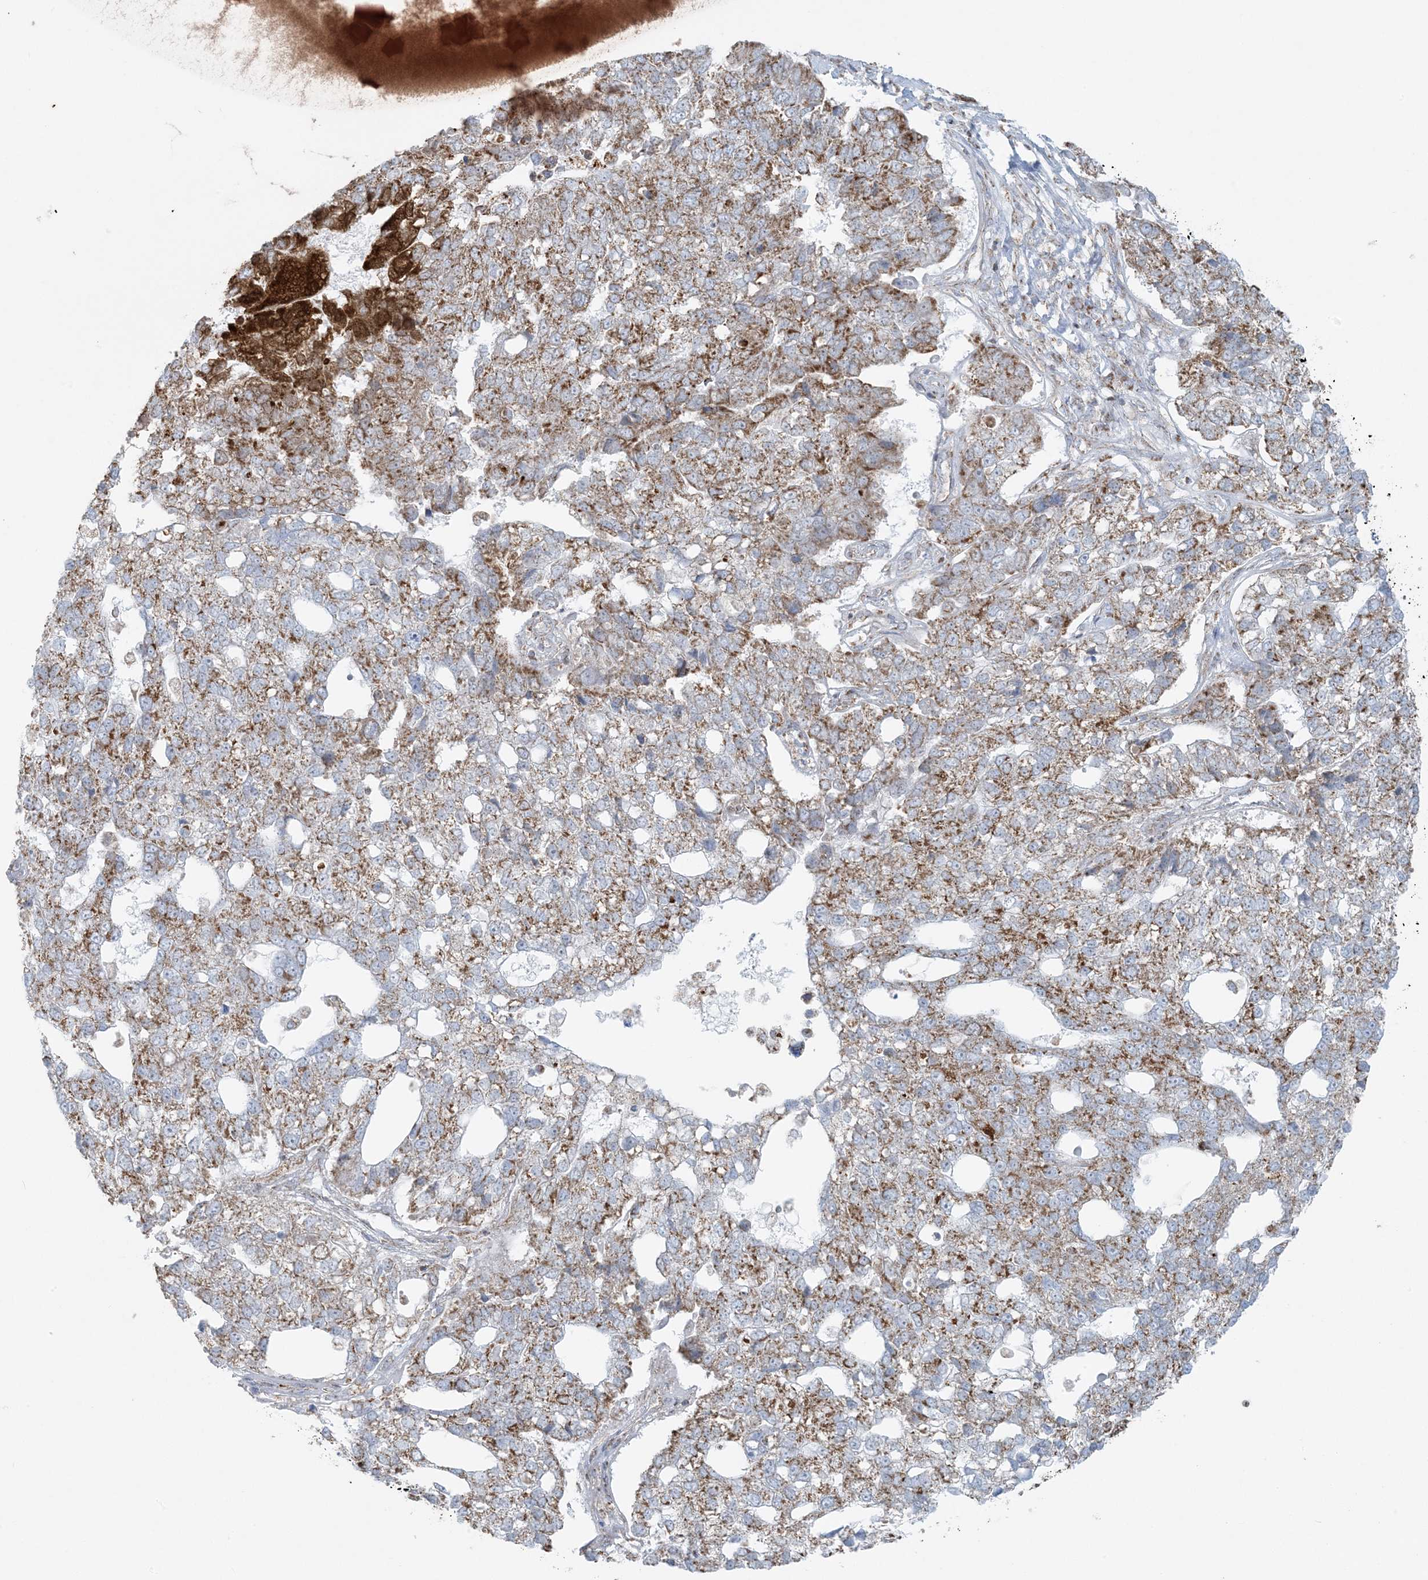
{"staining": {"intensity": "moderate", "quantity": ">75%", "location": "cytoplasmic/membranous"}, "tissue": "pancreatic cancer", "cell_type": "Tumor cells", "image_type": "cancer", "snomed": [{"axis": "morphology", "description": "Adenocarcinoma, NOS"}, {"axis": "topography", "description": "Pancreas"}], "caption": "Pancreatic cancer stained with DAB immunohistochemistry (IHC) displays medium levels of moderate cytoplasmic/membranous staining in about >75% of tumor cells.", "gene": "PIK3R4", "patient": {"sex": "female", "age": 61}}